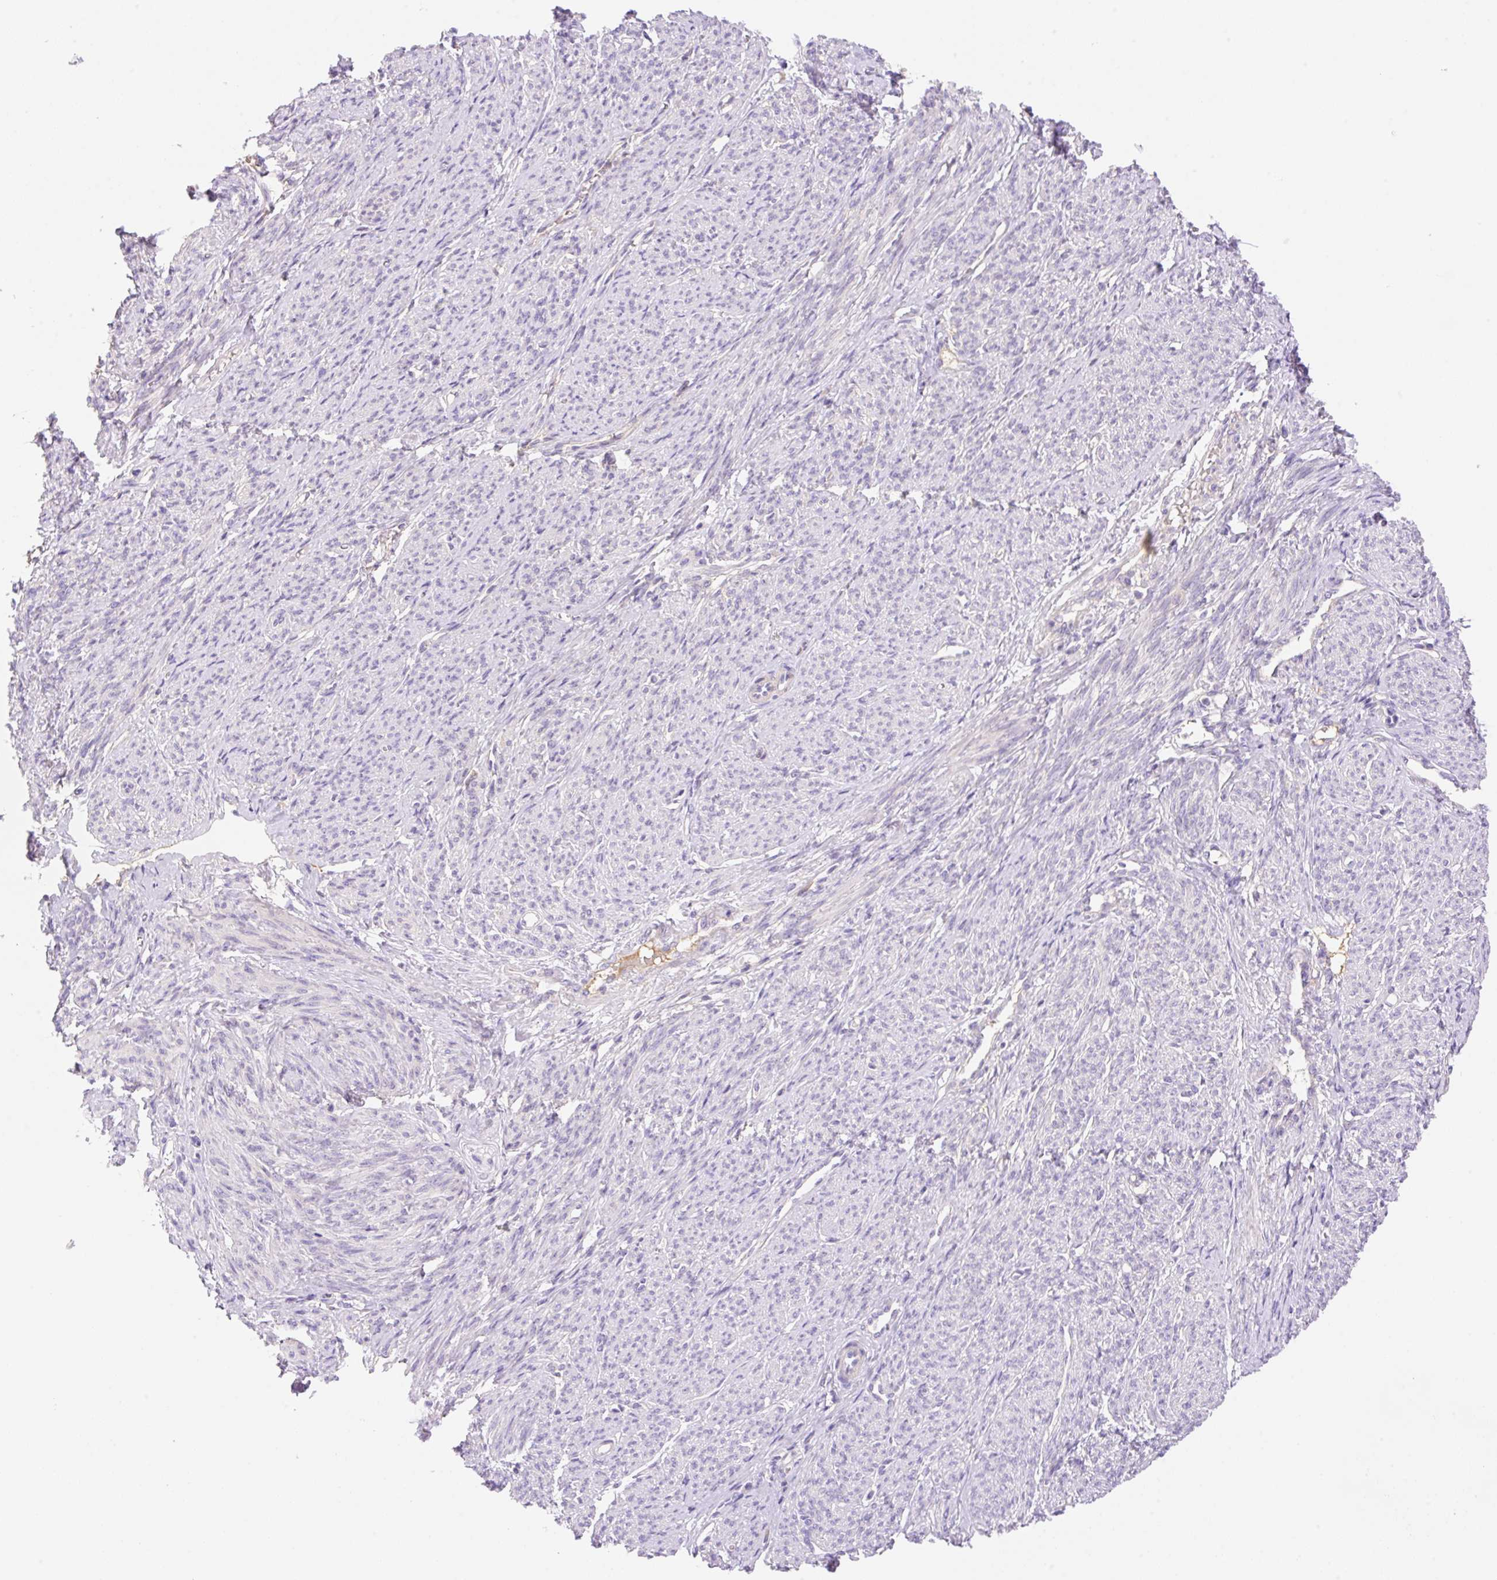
{"staining": {"intensity": "negative", "quantity": "none", "location": "none"}, "tissue": "smooth muscle", "cell_type": "Smooth muscle cells", "image_type": "normal", "snomed": [{"axis": "morphology", "description": "Normal tissue, NOS"}, {"axis": "topography", "description": "Smooth muscle"}], "caption": "Photomicrograph shows no significant protein expression in smooth muscle cells of normal smooth muscle. (DAB immunohistochemistry (IHC) visualized using brightfield microscopy, high magnification).", "gene": "DENND5A", "patient": {"sex": "female", "age": 65}}